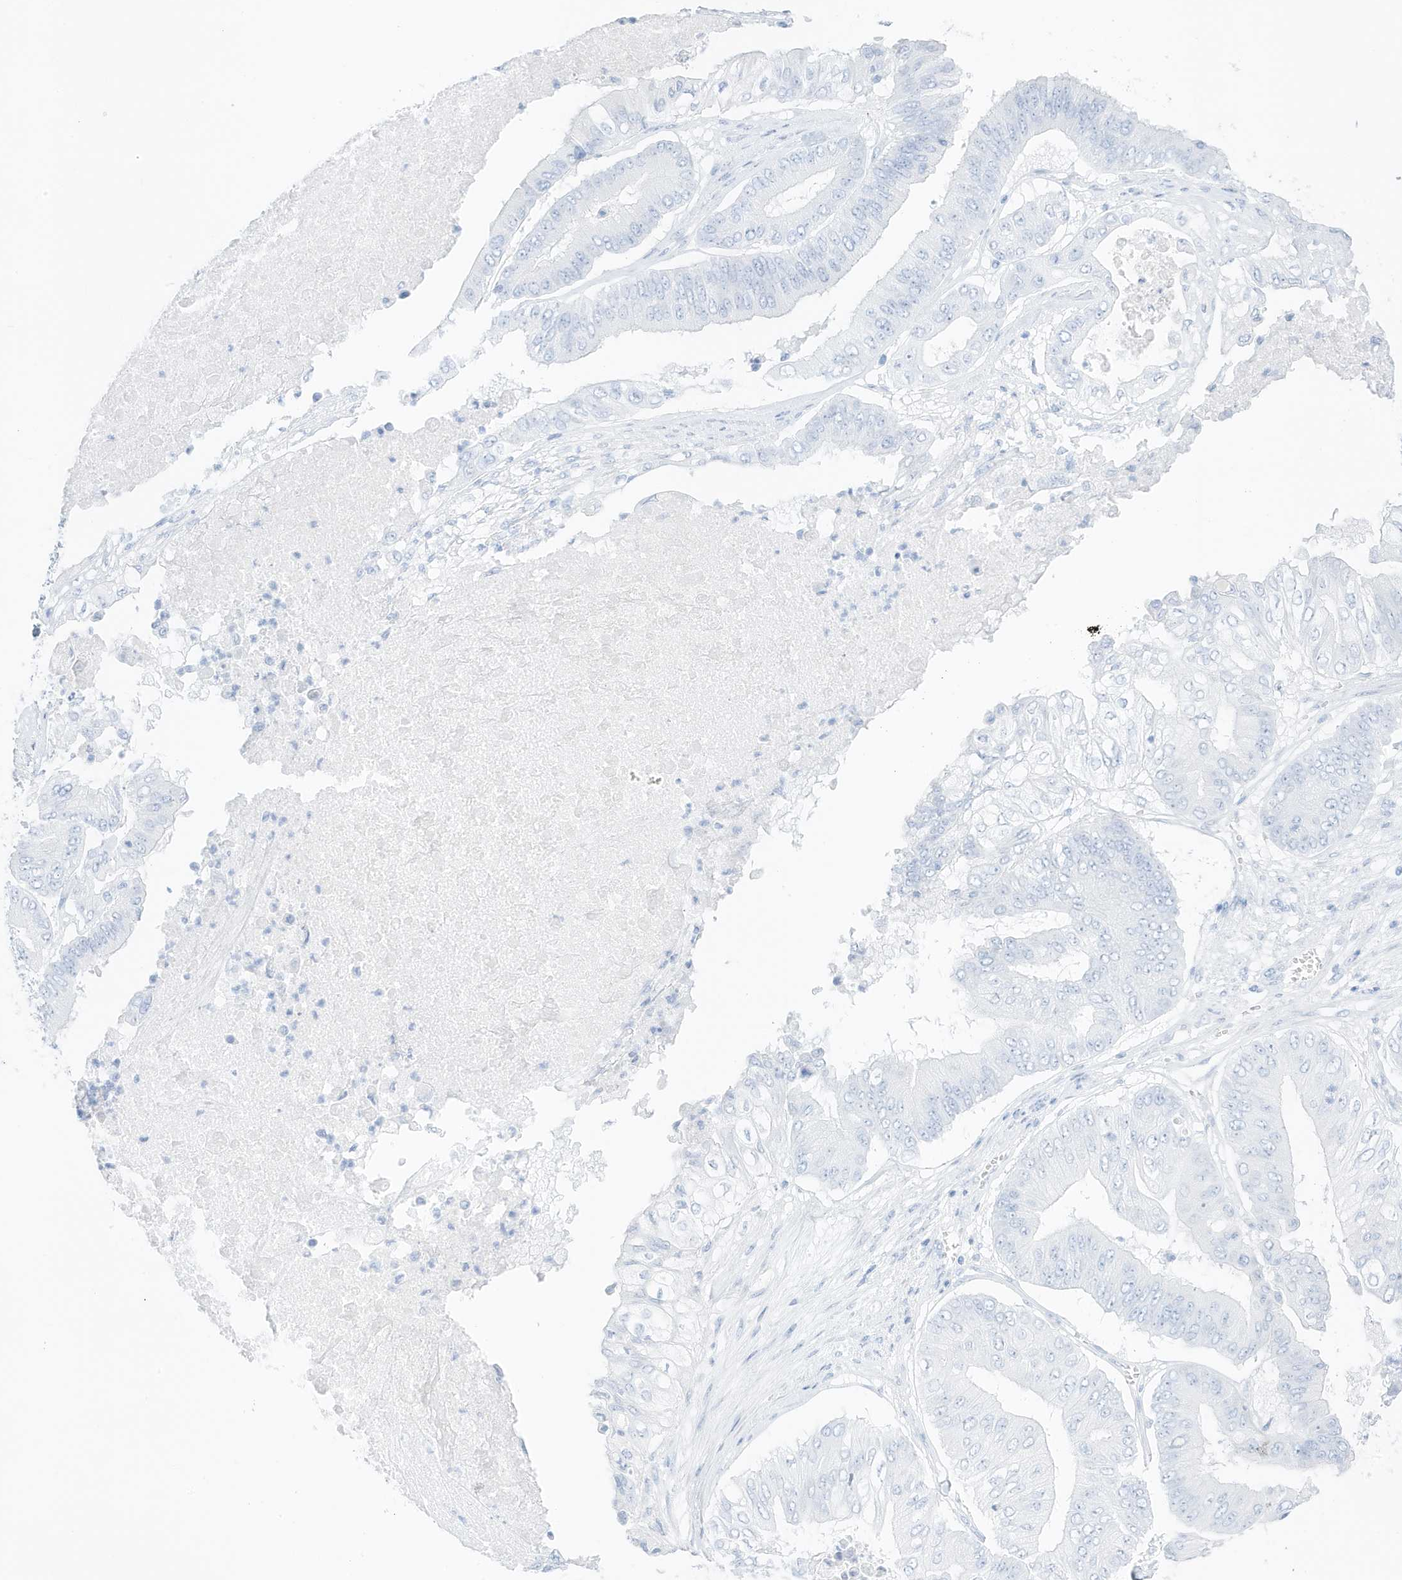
{"staining": {"intensity": "negative", "quantity": "none", "location": "none"}, "tissue": "pancreatic cancer", "cell_type": "Tumor cells", "image_type": "cancer", "snomed": [{"axis": "morphology", "description": "Adenocarcinoma, NOS"}, {"axis": "topography", "description": "Pancreas"}], "caption": "The immunohistochemistry (IHC) photomicrograph has no significant expression in tumor cells of pancreatic cancer (adenocarcinoma) tissue.", "gene": "SLC22A13", "patient": {"sex": "female", "age": 77}}